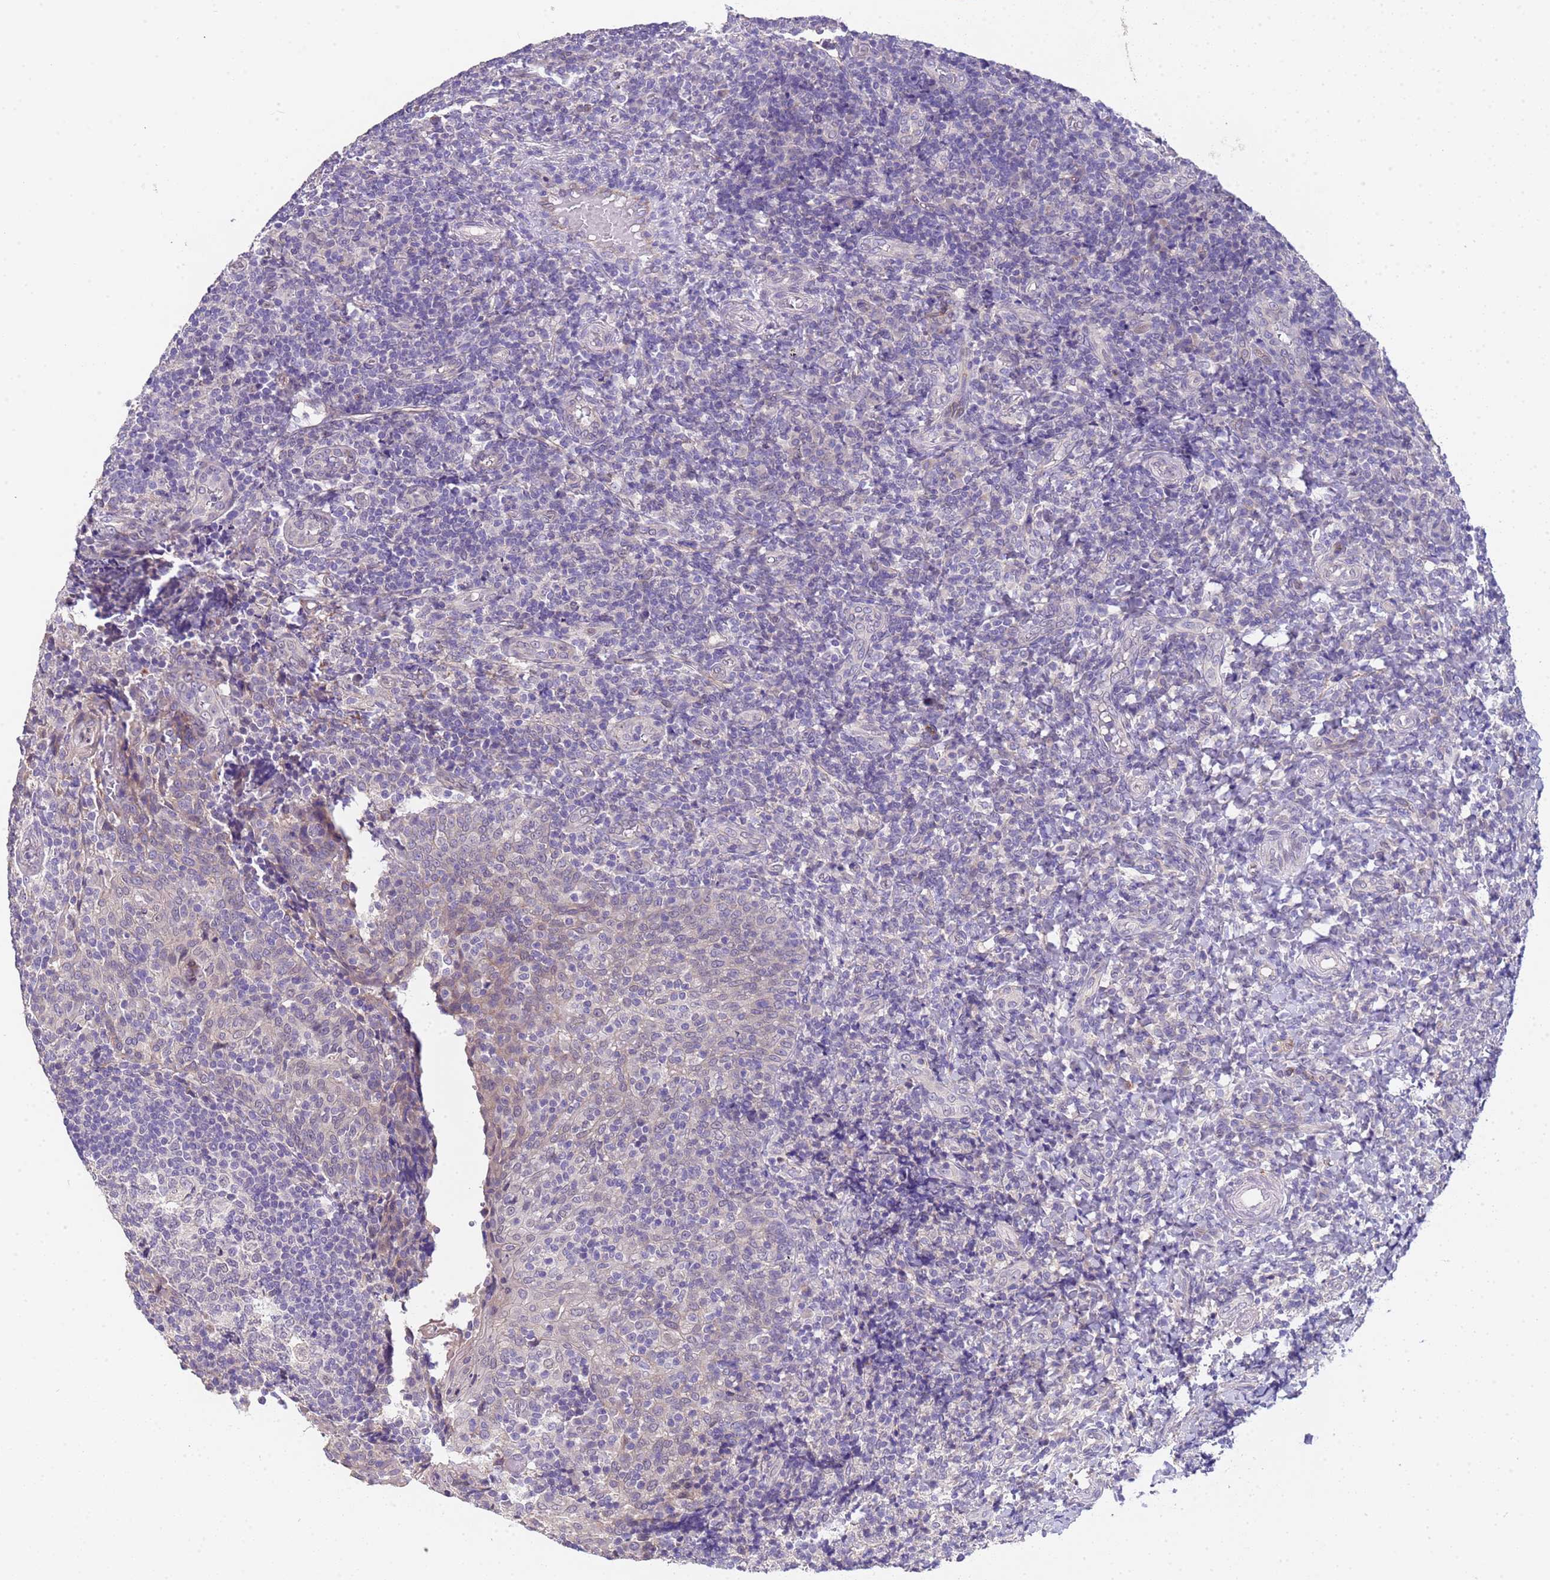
{"staining": {"intensity": "negative", "quantity": "none", "location": "none"}, "tissue": "tonsil", "cell_type": "Germinal center cells", "image_type": "normal", "snomed": [{"axis": "morphology", "description": "Normal tissue, NOS"}, {"axis": "topography", "description": "Tonsil"}], "caption": "Image shows no protein expression in germinal center cells of benign tonsil. (DAB immunohistochemistry (IHC) visualized using brightfield microscopy, high magnification).", "gene": "TRMT10A", "patient": {"sex": "female", "age": 19}}